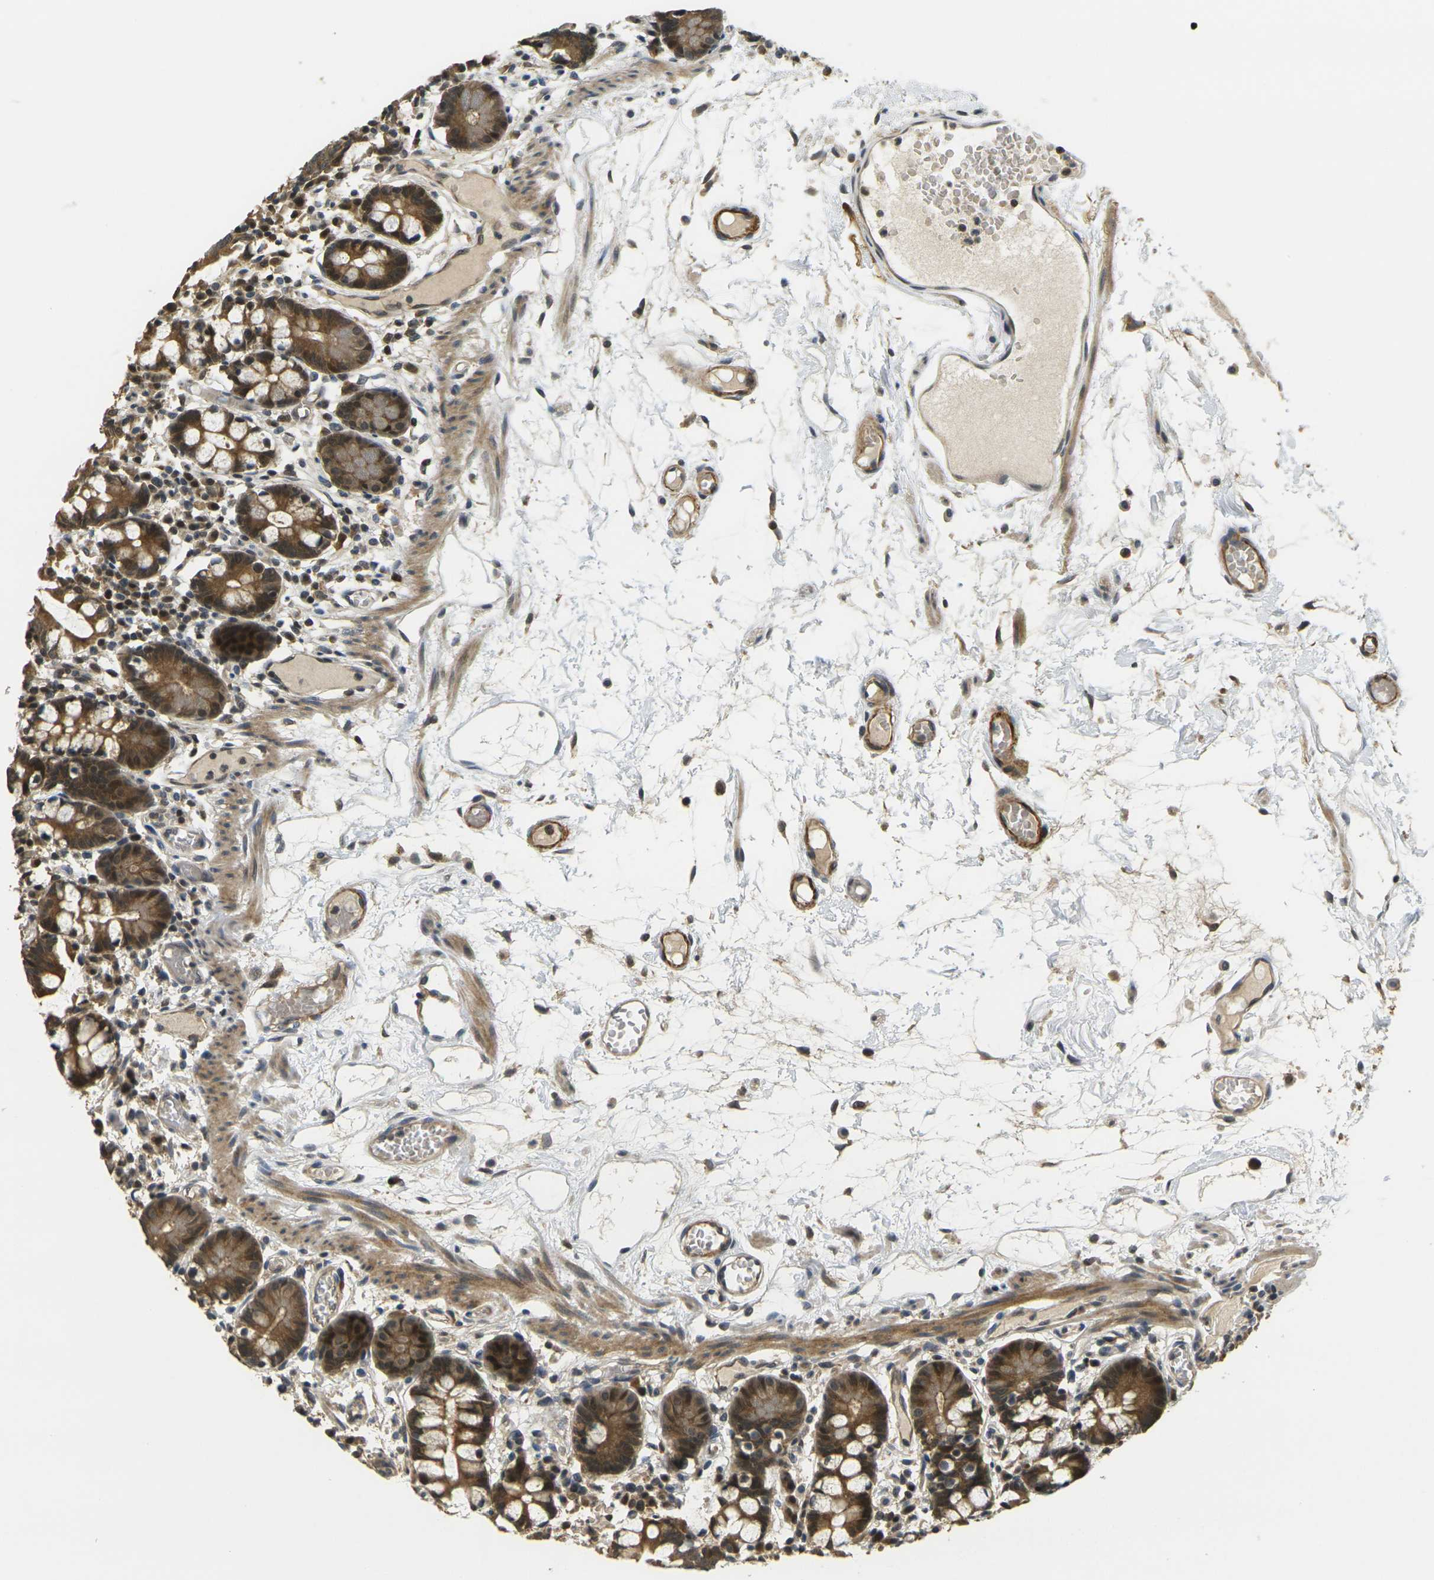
{"staining": {"intensity": "strong", "quantity": ">75%", "location": "cytoplasmic/membranous"}, "tissue": "small intestine", "cell_type": "Glandular cells", "image_type": "normal", "snomed": [{"axis": "morphology", "description": "Normal tissue, NOS"}, {"axis": "morphology", "description": "Cystadenocarcinoma, serous, Metastatic site"}, {"axis": "topography", "description": "Small intestine"}], "caption": "Immunohistochemistry (IHC) (DAB (3,3'-diaminobenzidine)) staining of normal small intestine exhibits strong cytoplasmic/membranous protein staining in about >75% of glandular cells. The staining is performed using DAB (3,3'-diaminobenzidine) brown chromogen to label protein expression. The nuclei are counter-stained blue using hematoxylin.", "gene": "KLHL8", "patient": {"sex": "female", "age": 61}}